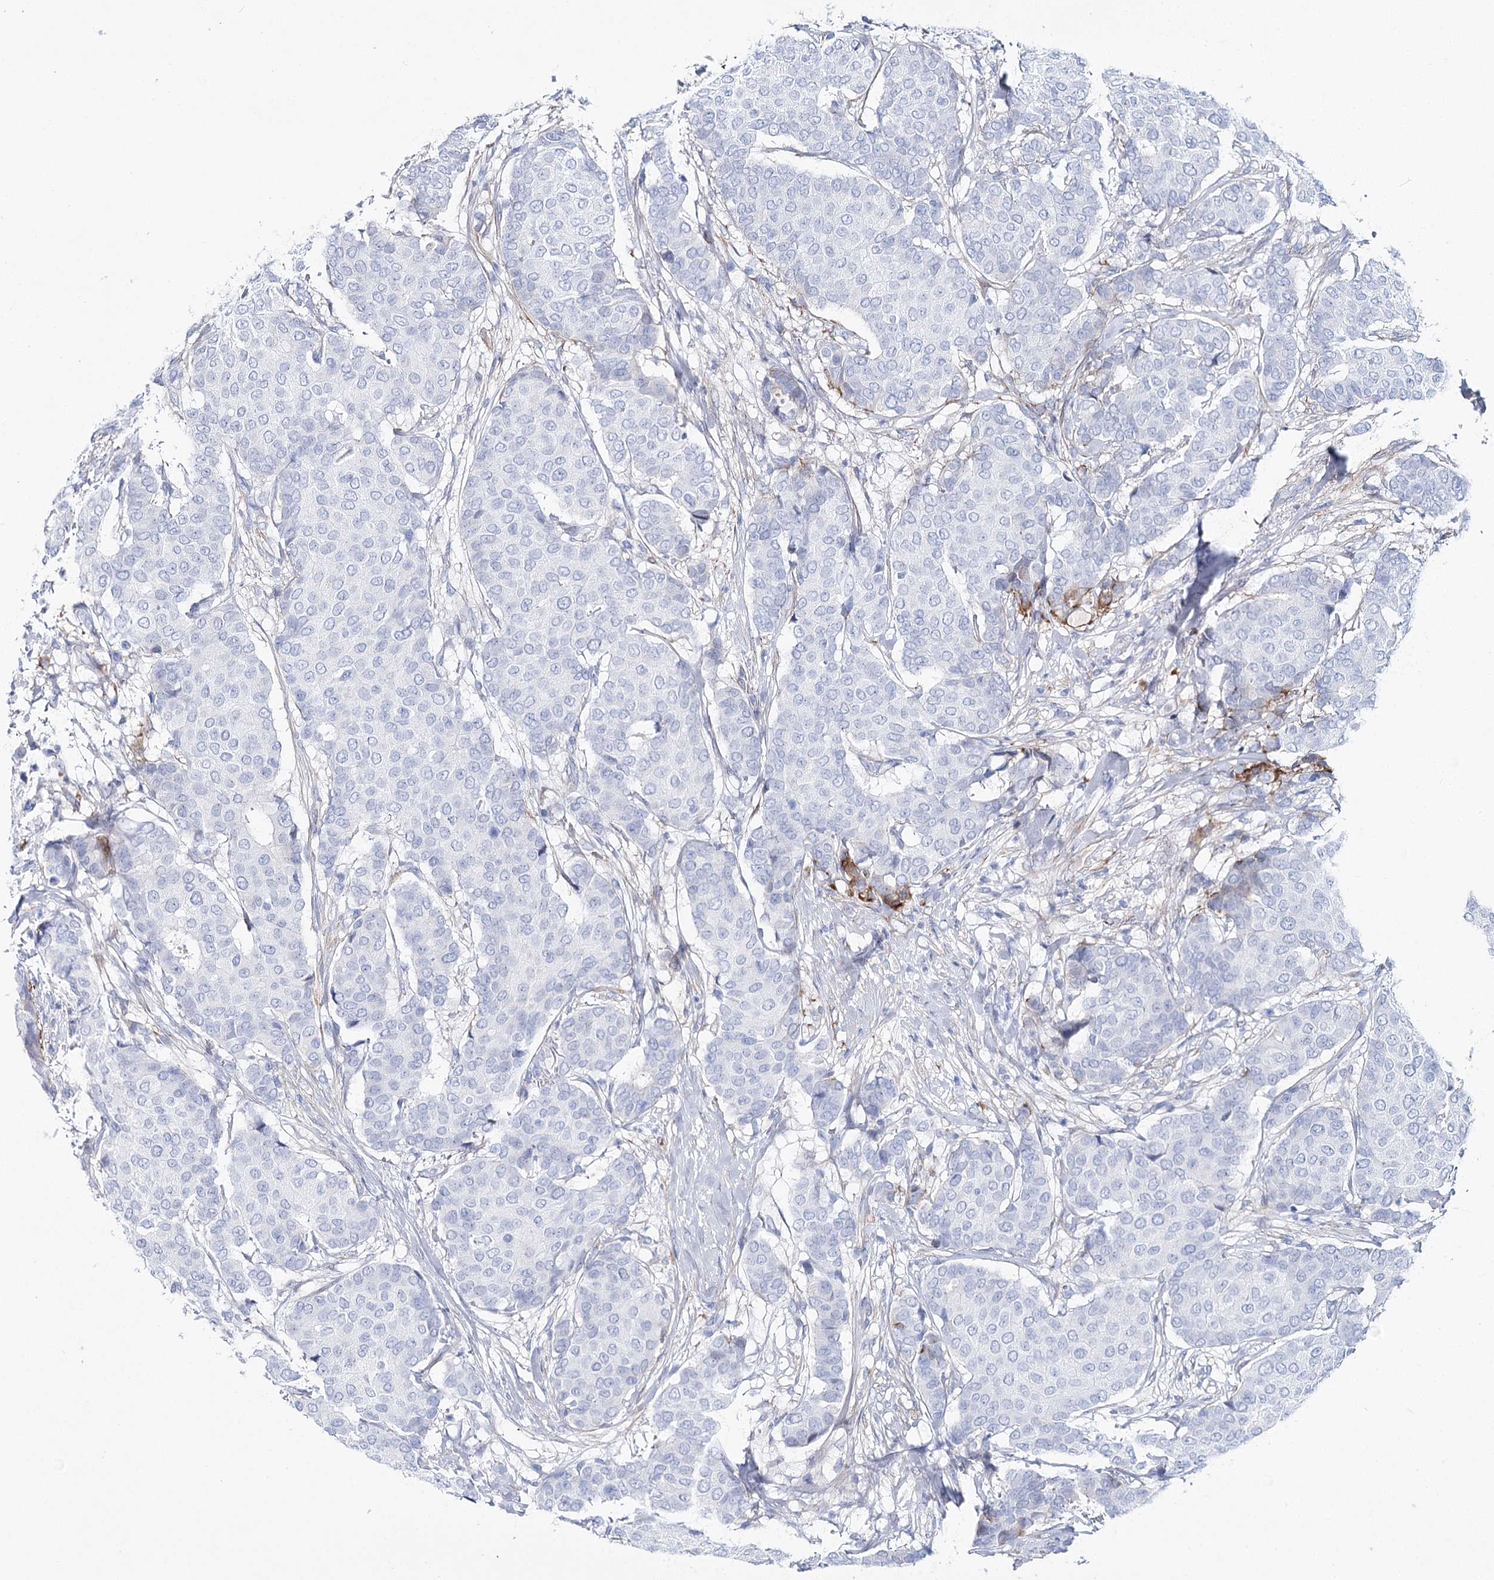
{"staining": {"intensity": "negative", "quantity": "none", "location": "none"}, "tissue": "breast cancer", "cell_type": "Tumor cells", "image_type": "cancer", "snomed": [{"axis": "morphology", "description": "Duct carcinoma"}, {"axis": "topography", "description": "Breast"}], "caption": "IHC micrograph of neoplastic tissue: breast cancer stained with DAB shows no significant protein expression in tumor cells.", "gene": "ANKRD23", "patient": {"sex": "female", "age": 75}}